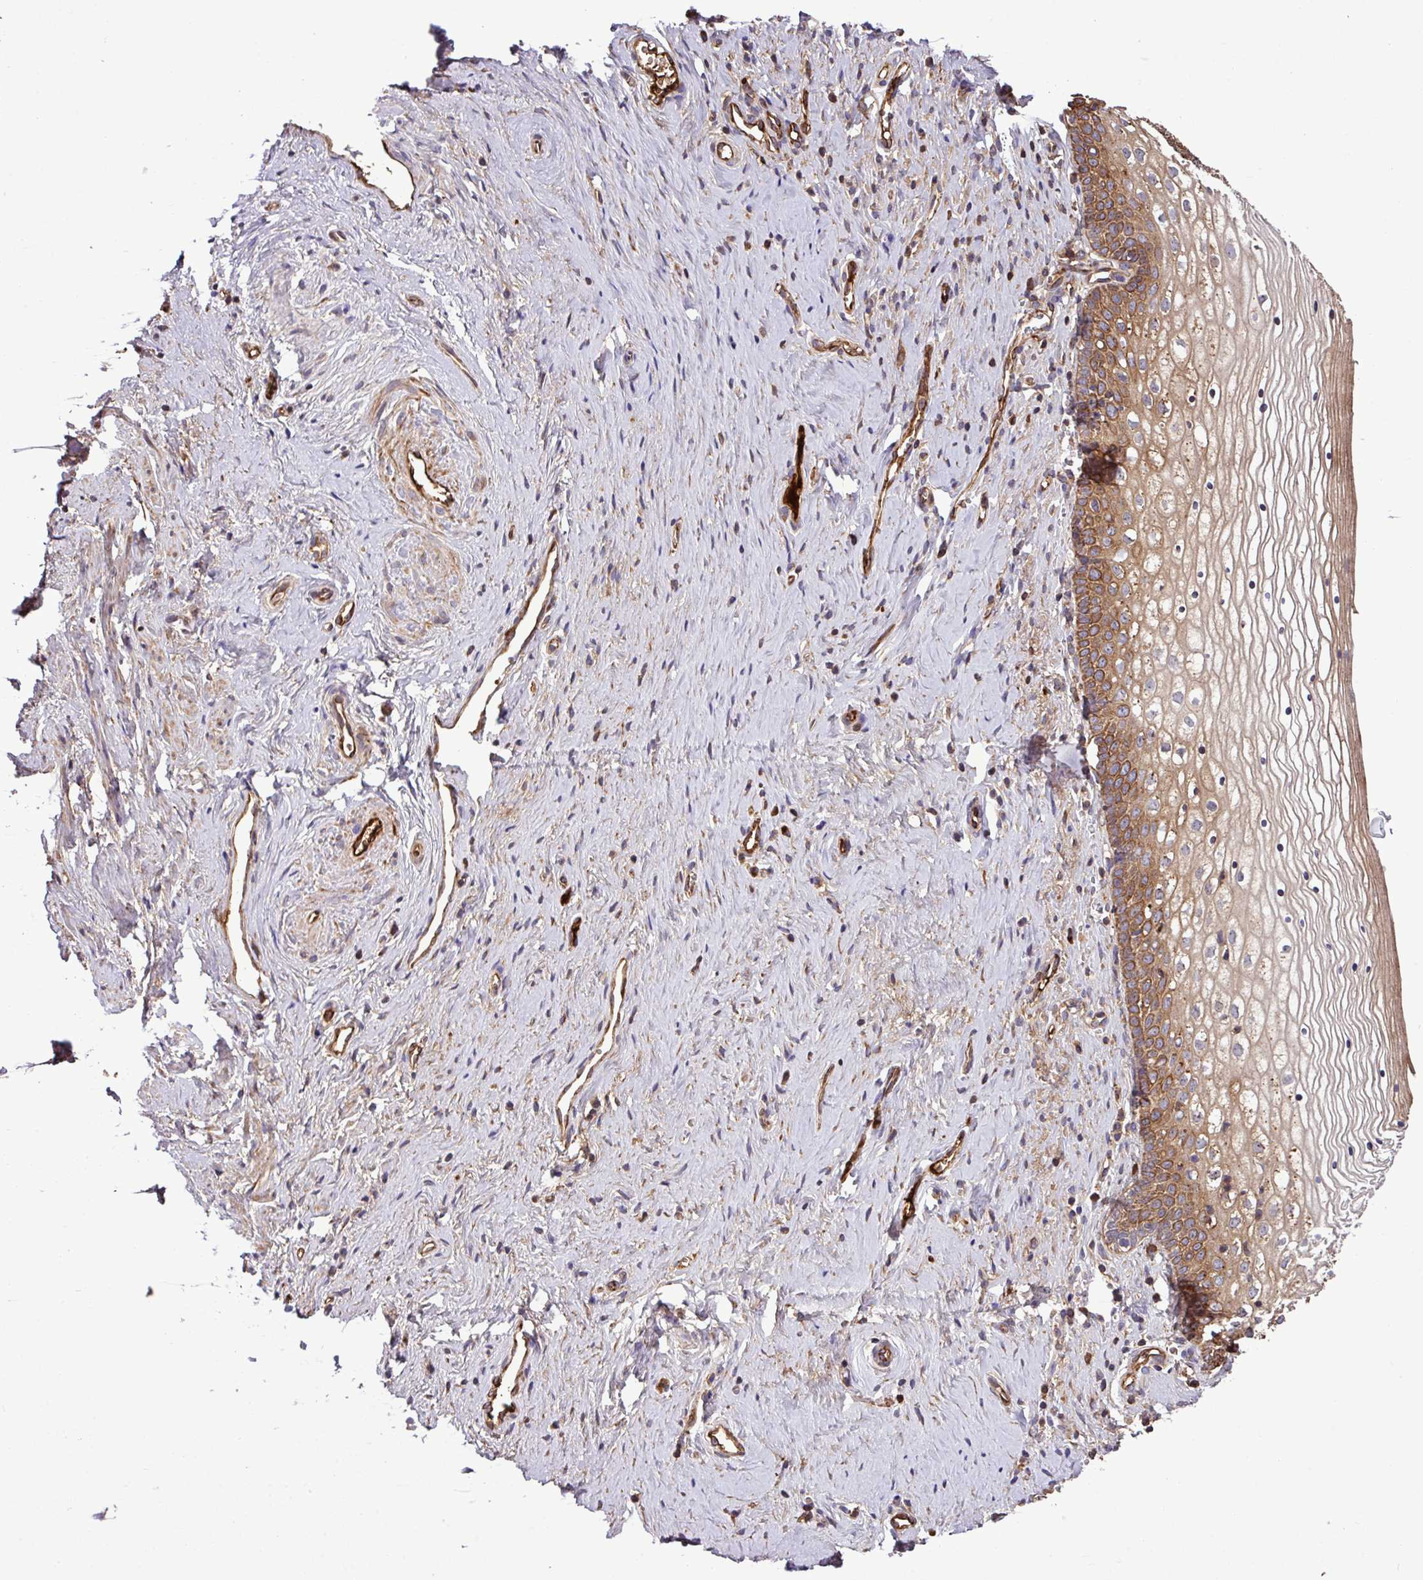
{"staining": {"intensity": "moderate", "quantity": "25%-75%", "location": "cytoplasmic/membranous"}, "tissue": "vagina", "cell_type": "Squamous epithelial cells", "image_type": "normal", "snomed": [{"axis": "morphology", "description": "Normal tissue, NOS"}, {"axis": "topography", "description": "Vagina"}], "caption": "Protein expression by IHC demonstrates moderate cytoplasmic/membranous staining in about 25%-75% of squamous epithelial cells in unremarkable vagina. The protein is stained brown, and the nuclei are stained in blue (DAB IHC with brightfield microscopy, high magnification).", "gene": "ZNF266", "patient": {"sex": "female", "age": 59}}